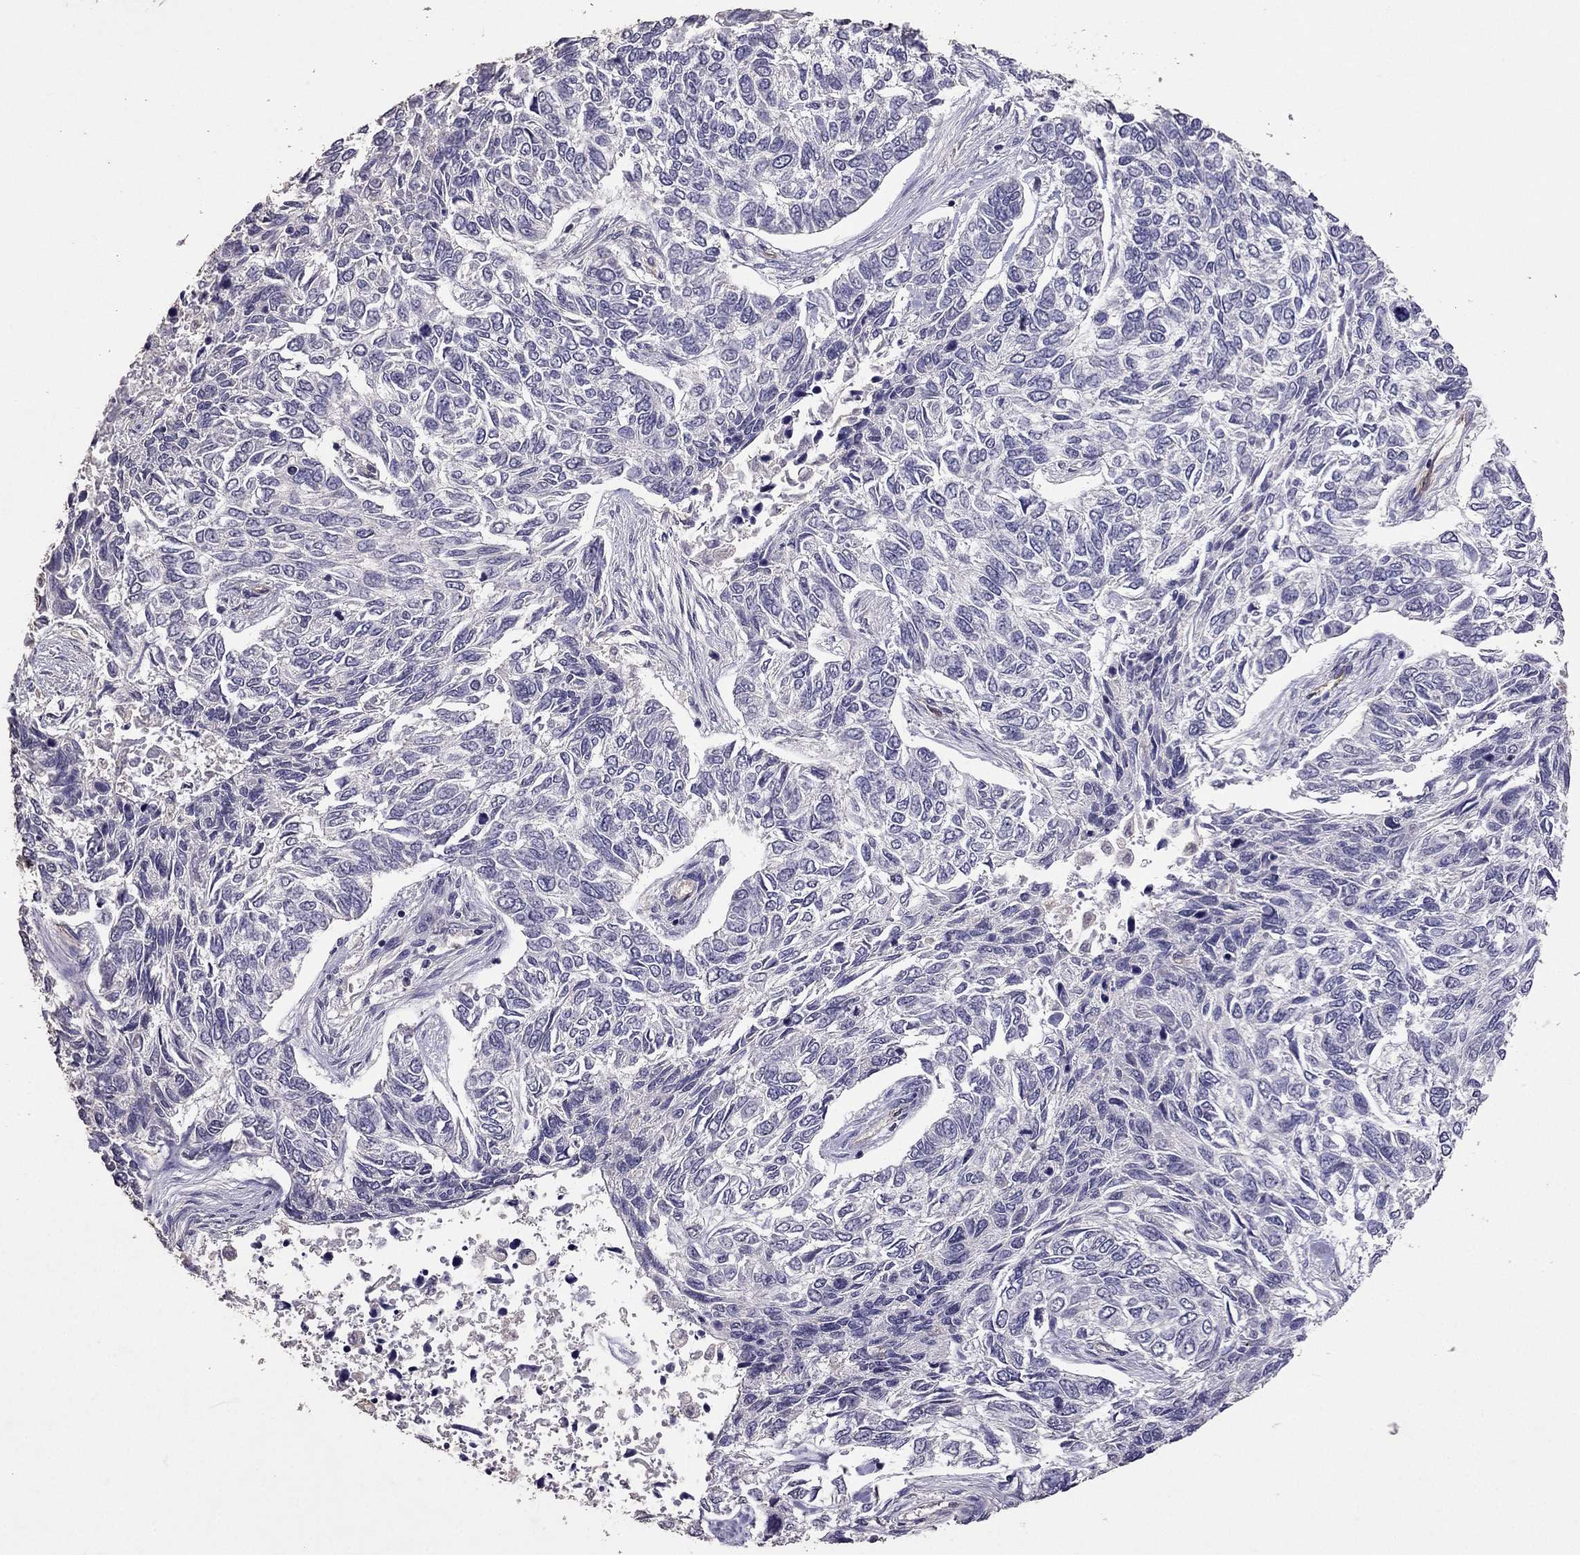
{"staining": {"intensity": "negative", "quantity": "none", "location": "none"}, "tissue": "skin cancer", "cell_type": "Tumor cells", "image_type": "cancer", "snomed": [{"axis": "morphology", "description": "Basal cell carcinoma"}, {"axis": "topography", "description": "Skin"}], "caption": "Tumor cells are negative for protein expression in human skin cancer.", "gene": "RFLNB", "patient": {"sex": "female", "age": 65}}